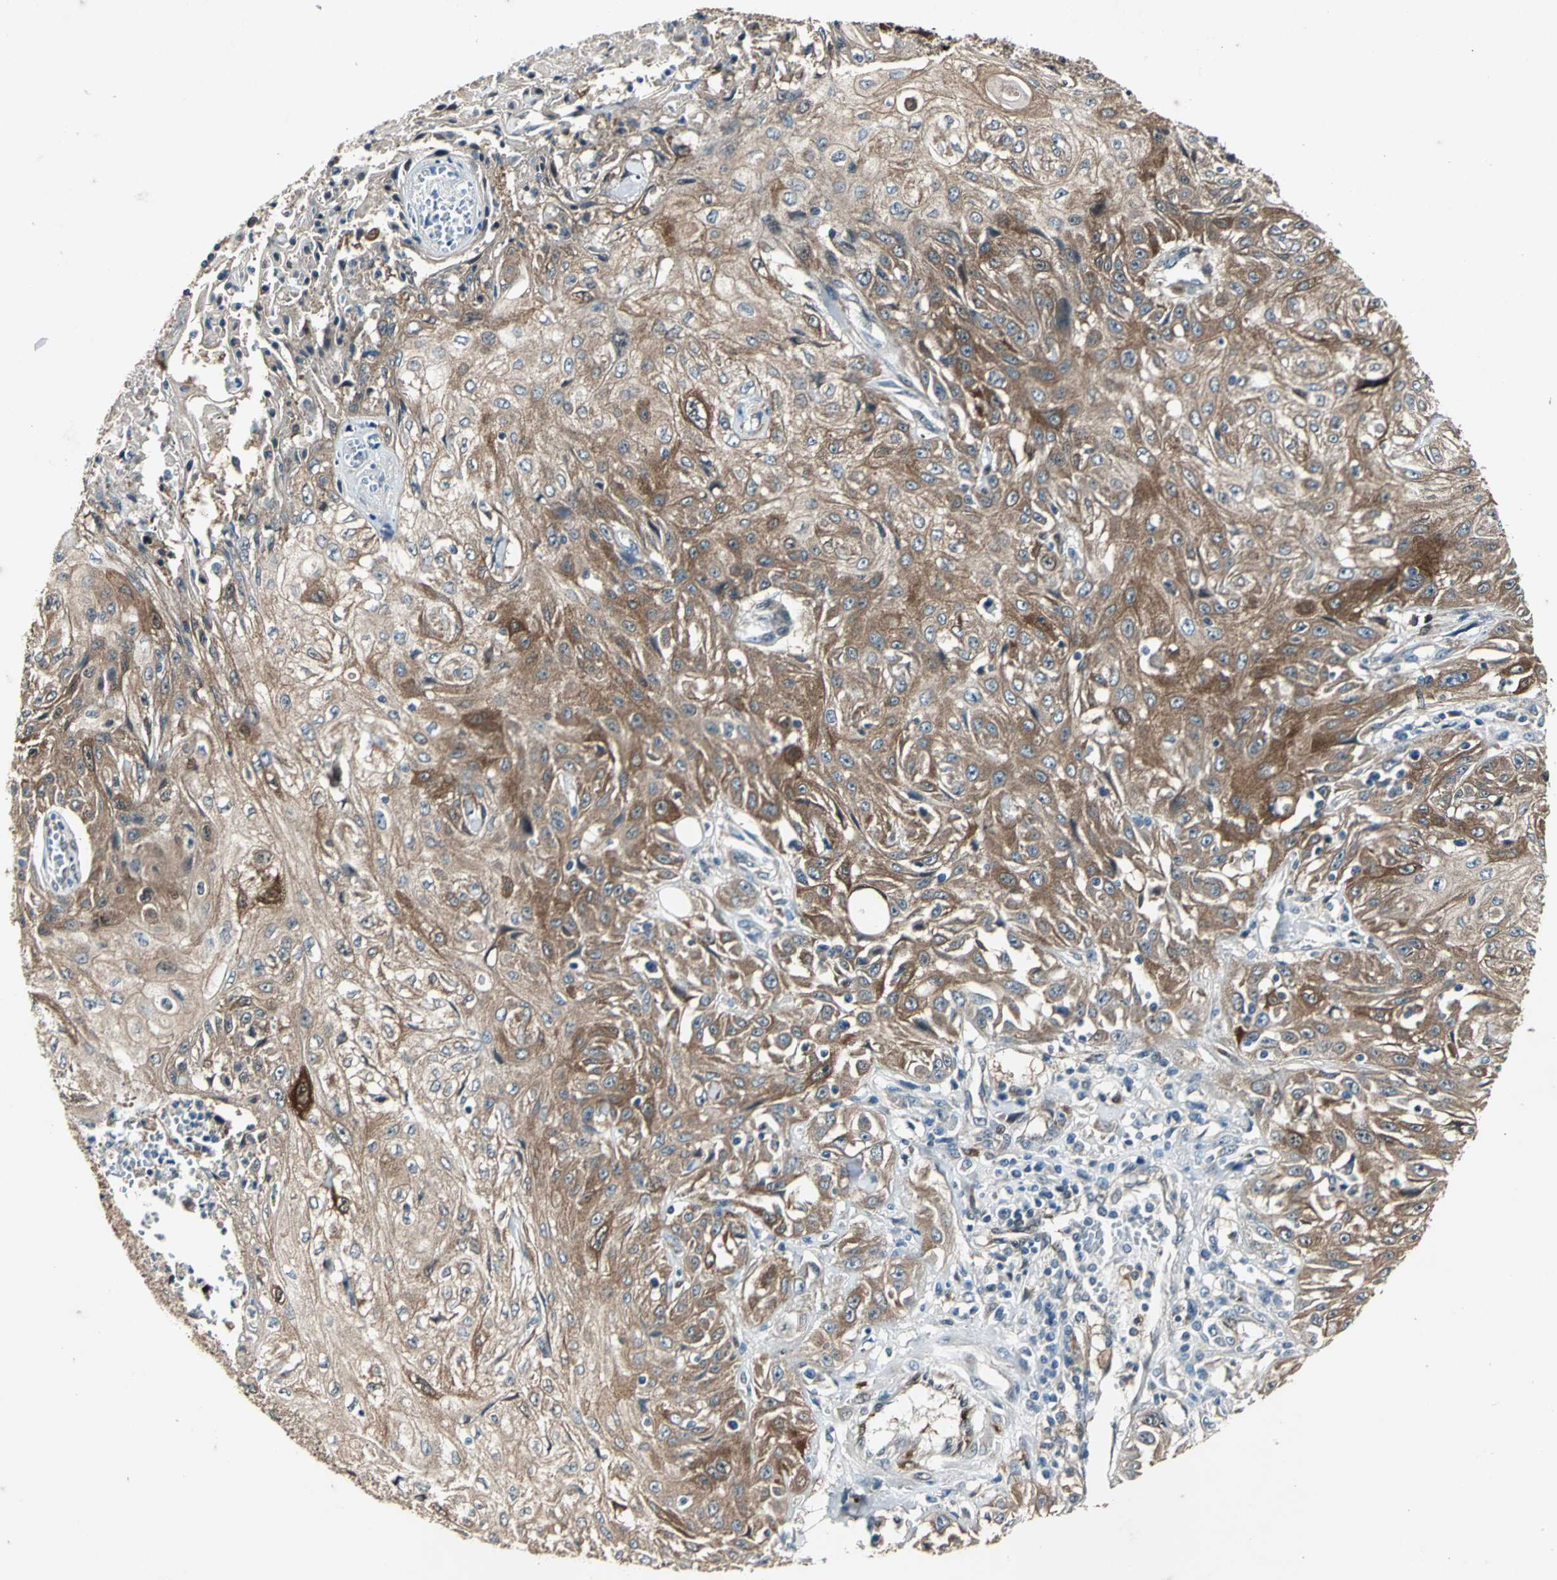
{"staining": {"intensity": "moderate", "quantity": ">75%", "location": "cytoplasmic/membranous"}, "tissue": "skin cancer", "cell_type": "Tumor cells", "image_type": "cancer", "snomed": [{"axis": "morphology", "description": "Squamous cell carcinoma, NOS"}, {"axis": "topography", "description": "Skin"}], "caption": "Protein staining reveals moderate cytoplasmic/membranous positivity in approximately >75% of tumor cells in squamous cell carcinoma (skin).", "gene": "RRM2B", "patient": {"sex": "male", "age": 75}}